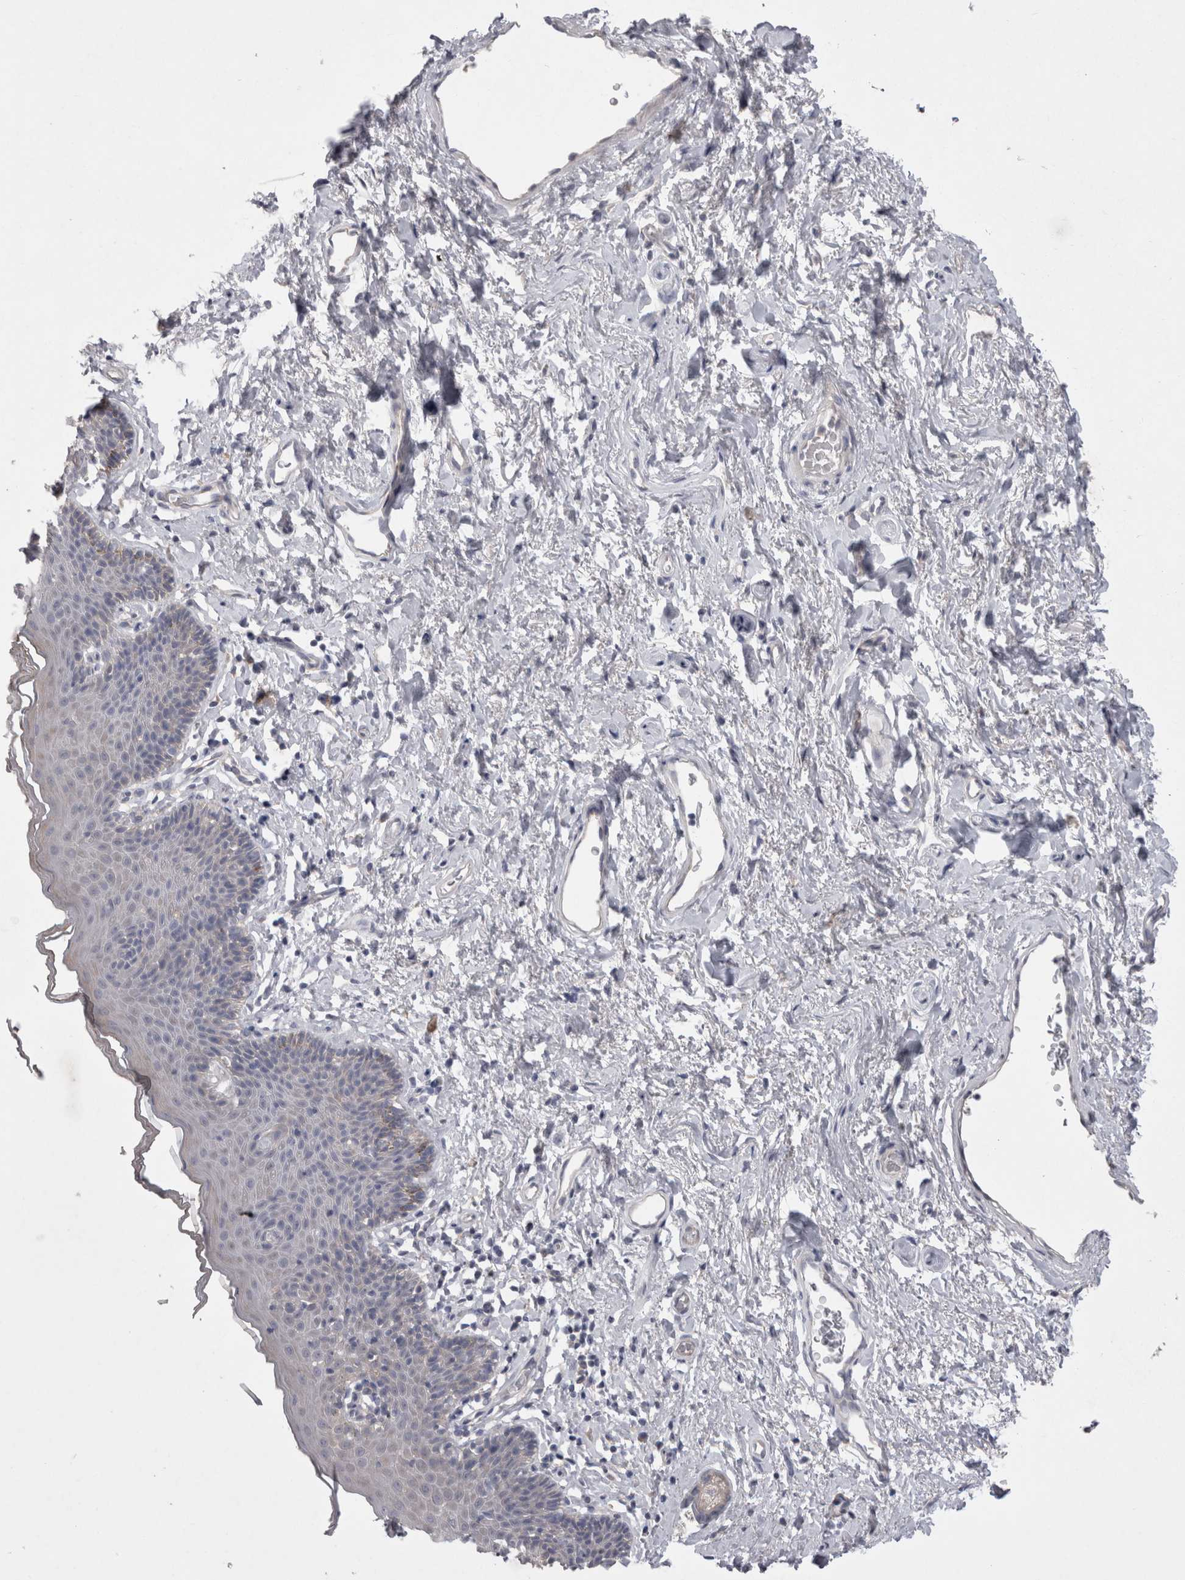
{"staining": {"intensity": "weak", "quantity": "<25%", "location": "cytoplasmic/membranous"}, "tissue": "skin", "cell_type": "Epidermal cells", "image_type": "normal", "snomed": [{"axis": "morphology", "description": "Normal tissue, NOS"}, {"axis": "topography", "description": "Vulva"}], "caption": "A high-resolution histopathology image shows immunohistochemistry staining of unremarkable skin, which shows no significant expression in epidermal cells. (DAB IHC with hematoxylin counter stain).", "gene": "LRRC40", "patient": {"sex": "female", "age": 66}}